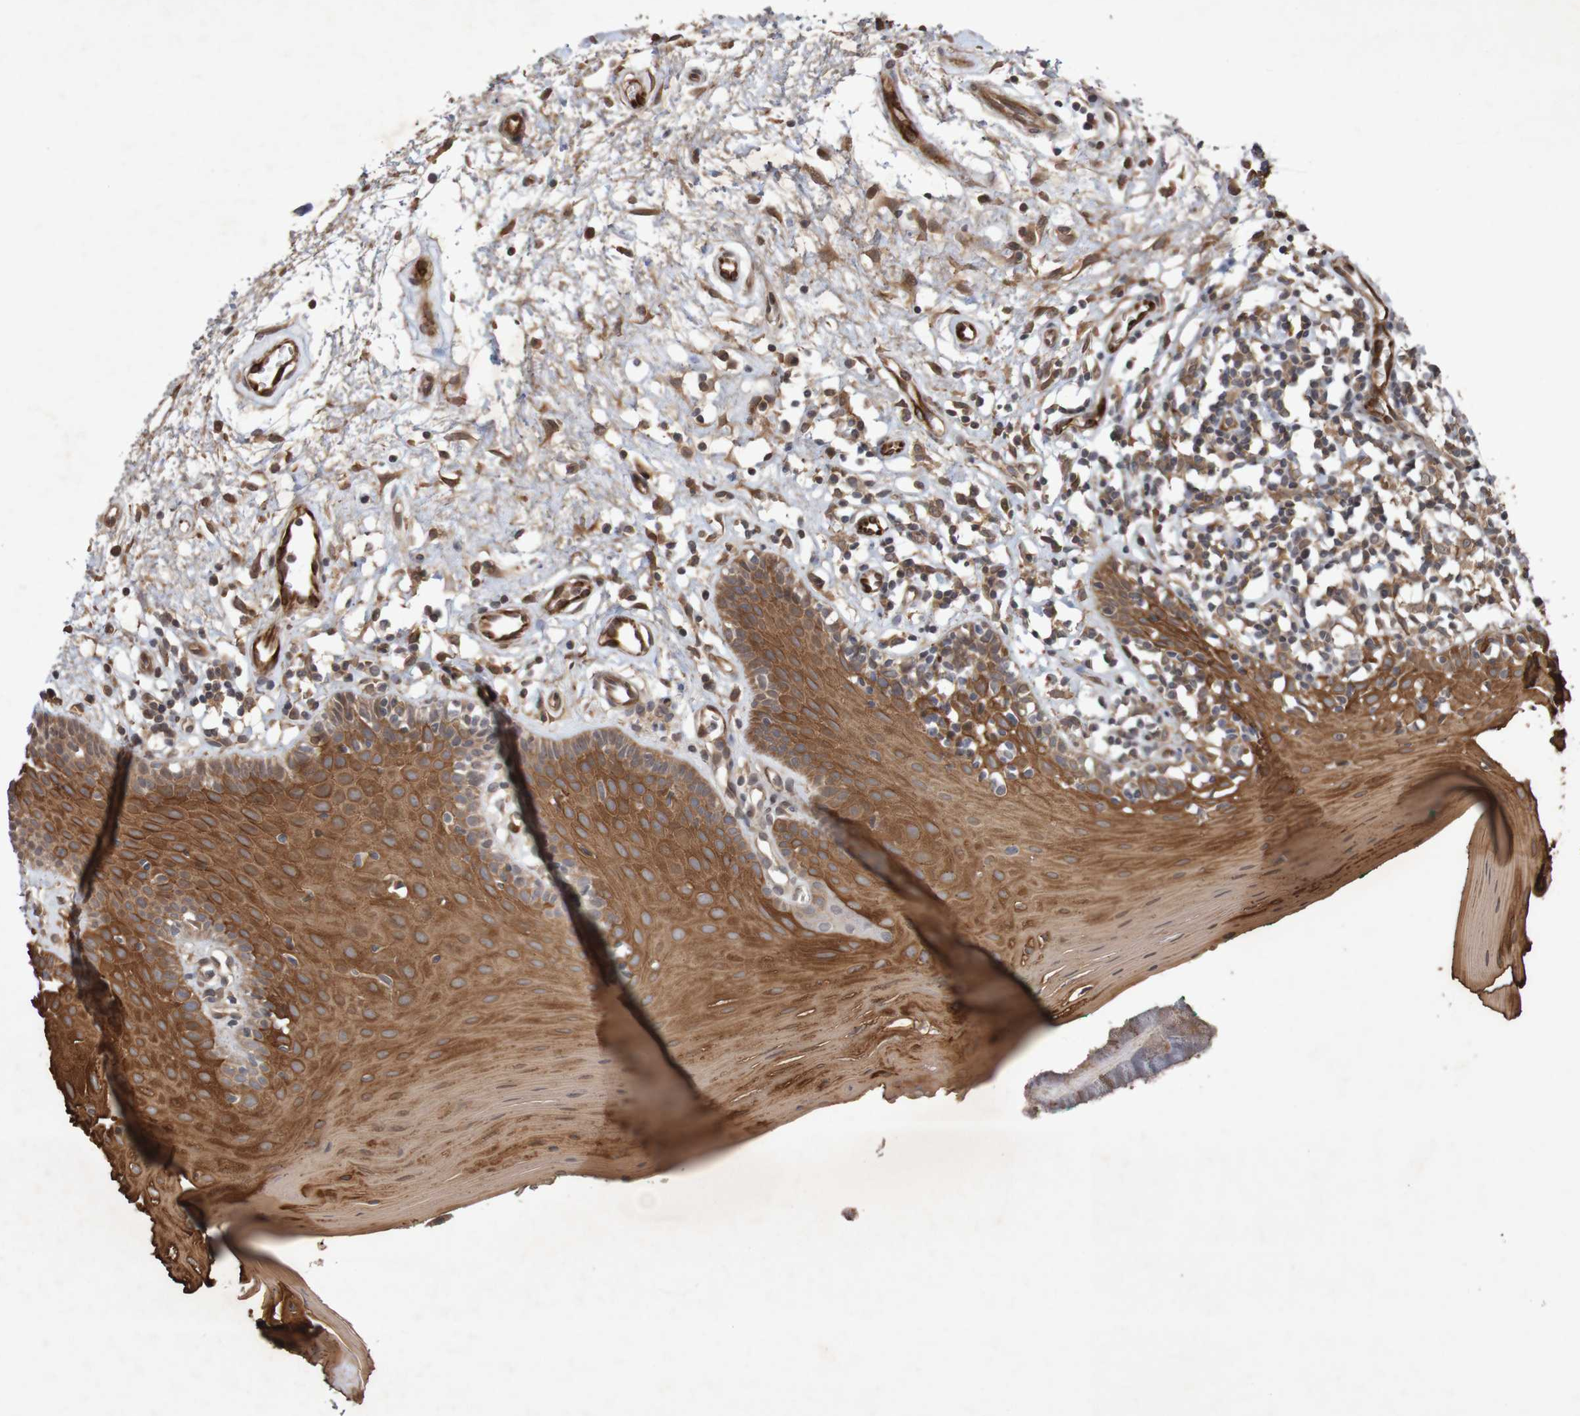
{"staining": {"intensity": "strong", "quantity": ">75%", "location": "cytoplasmic/membranous"}, "tissue": "oral mucosa", "cell_type": "Squamous epithelial cells", "image_type": "normal", "snomed": [{"axis": "morphology", "description": "Normal tissue, NOS"}, {"axis": "topography", "description": "Skeletal muscle"}, {"axis": "topography", "description": "Oral tissue"}], "caption": "An image of oral mucosa stained for a protein reveals strong cytoplasmic/membranous brown staining in squamous epithelial cells. The staining was performed using DAB, with brown indicating positive protein expression. Nuclei are stained blue with hematoxylin.", "gene": "ARHGEF11", "patient": {"sex": "male", "age": 58}}